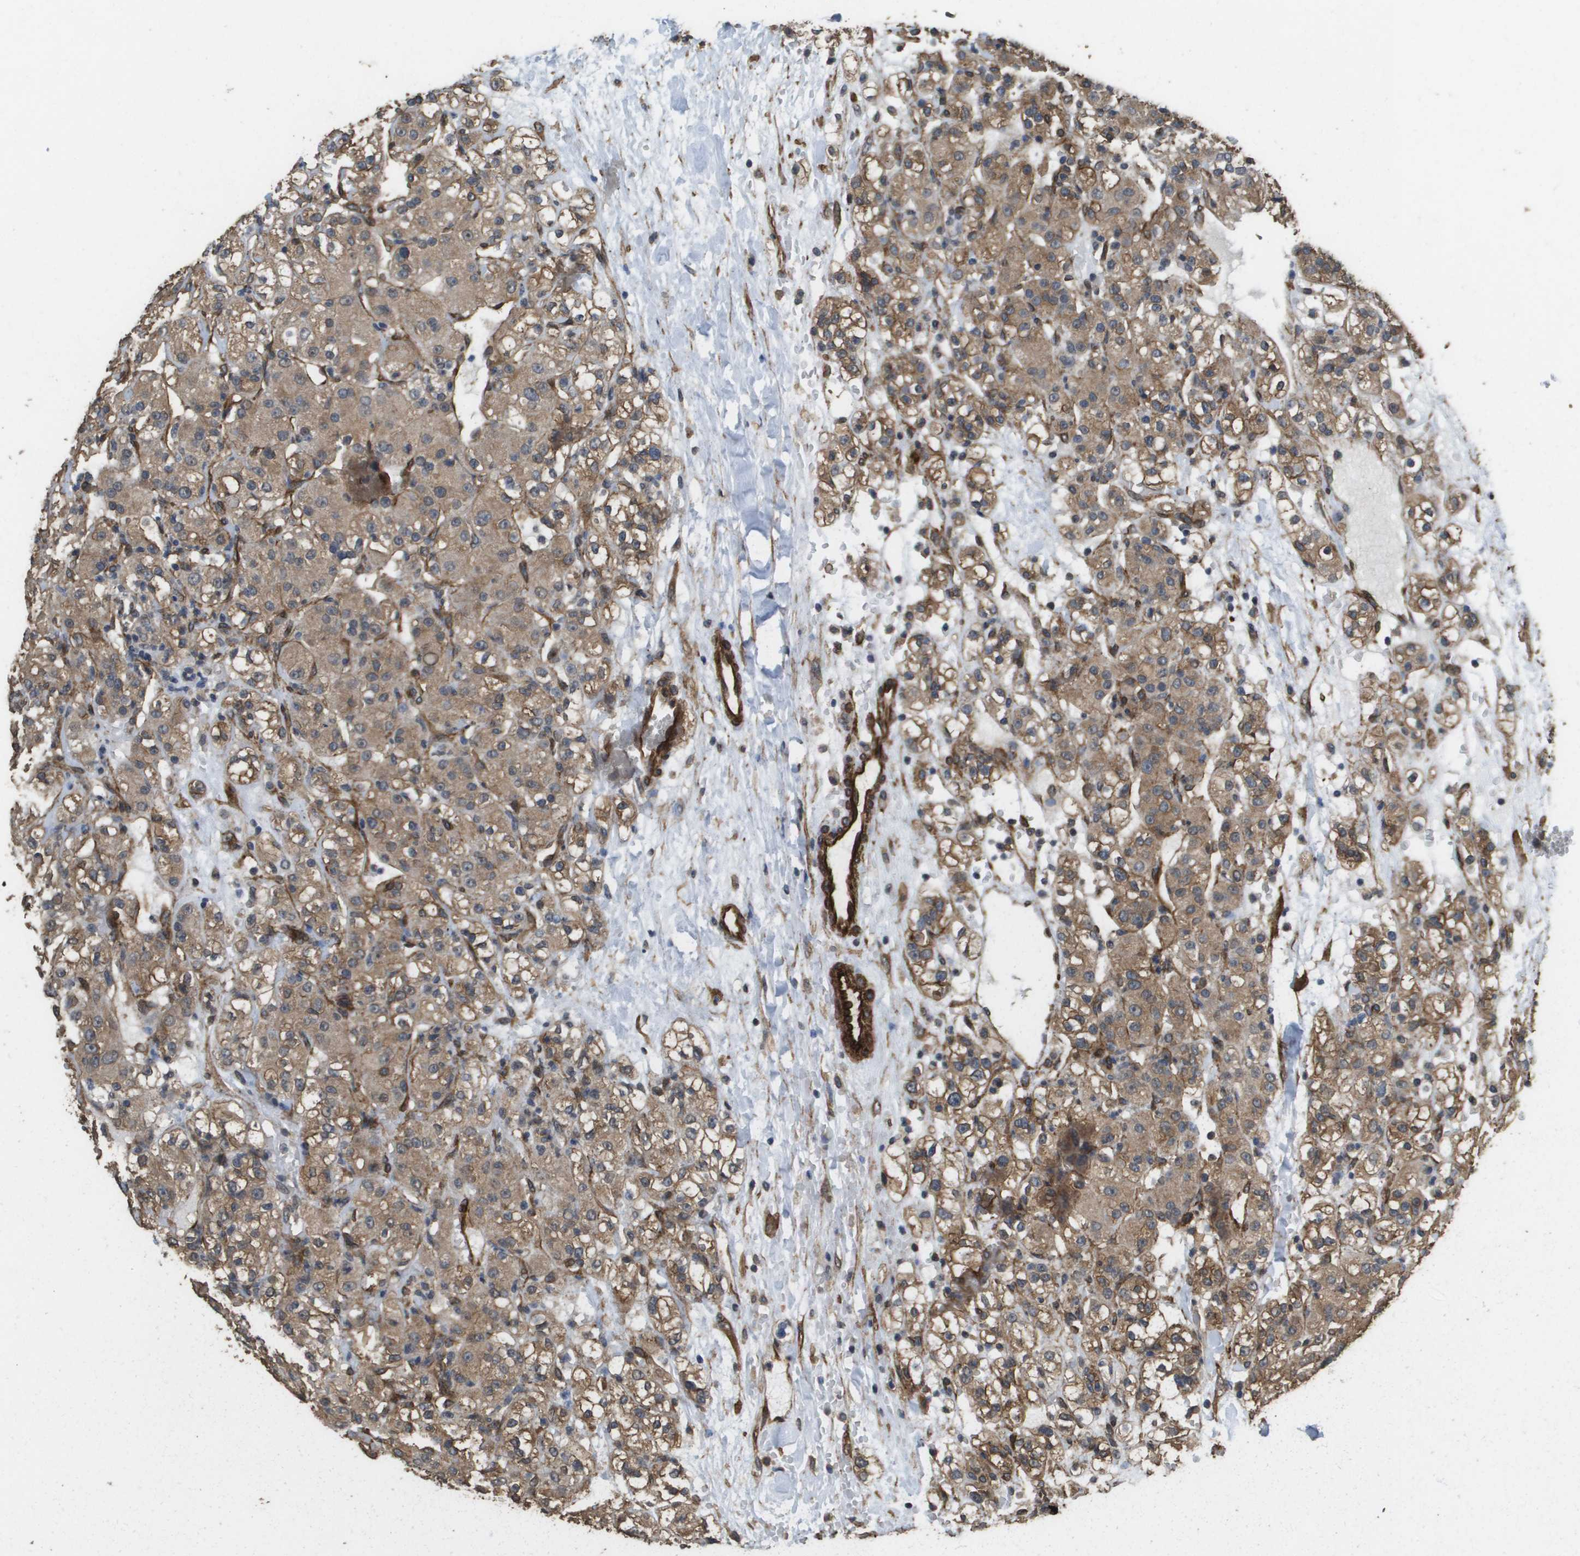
{"staining": {"intensity": "moderate", "quantity": ">75%", "location": "cytoplasmic/membranous"}, "tissue": "renal cancer", "cell_type": "Tumor cells", "image_type": "cancer", "snomed": [{"axis": "morphology", "description": "Normal tissue, NOS"}, {"axis": "morphology", "description": "Adenocarcinoma, NOS"}, {"axis": "topography", "description": "Kidney"}], "caption": "Brown immunohistochemical staining in human renal adenocarcinoma reveals moderate cytoplasmic/membranous positivity in about >75% of tumor cells.", "gene": "AAMP", "patient": {"sex": "male", "age": 61}}